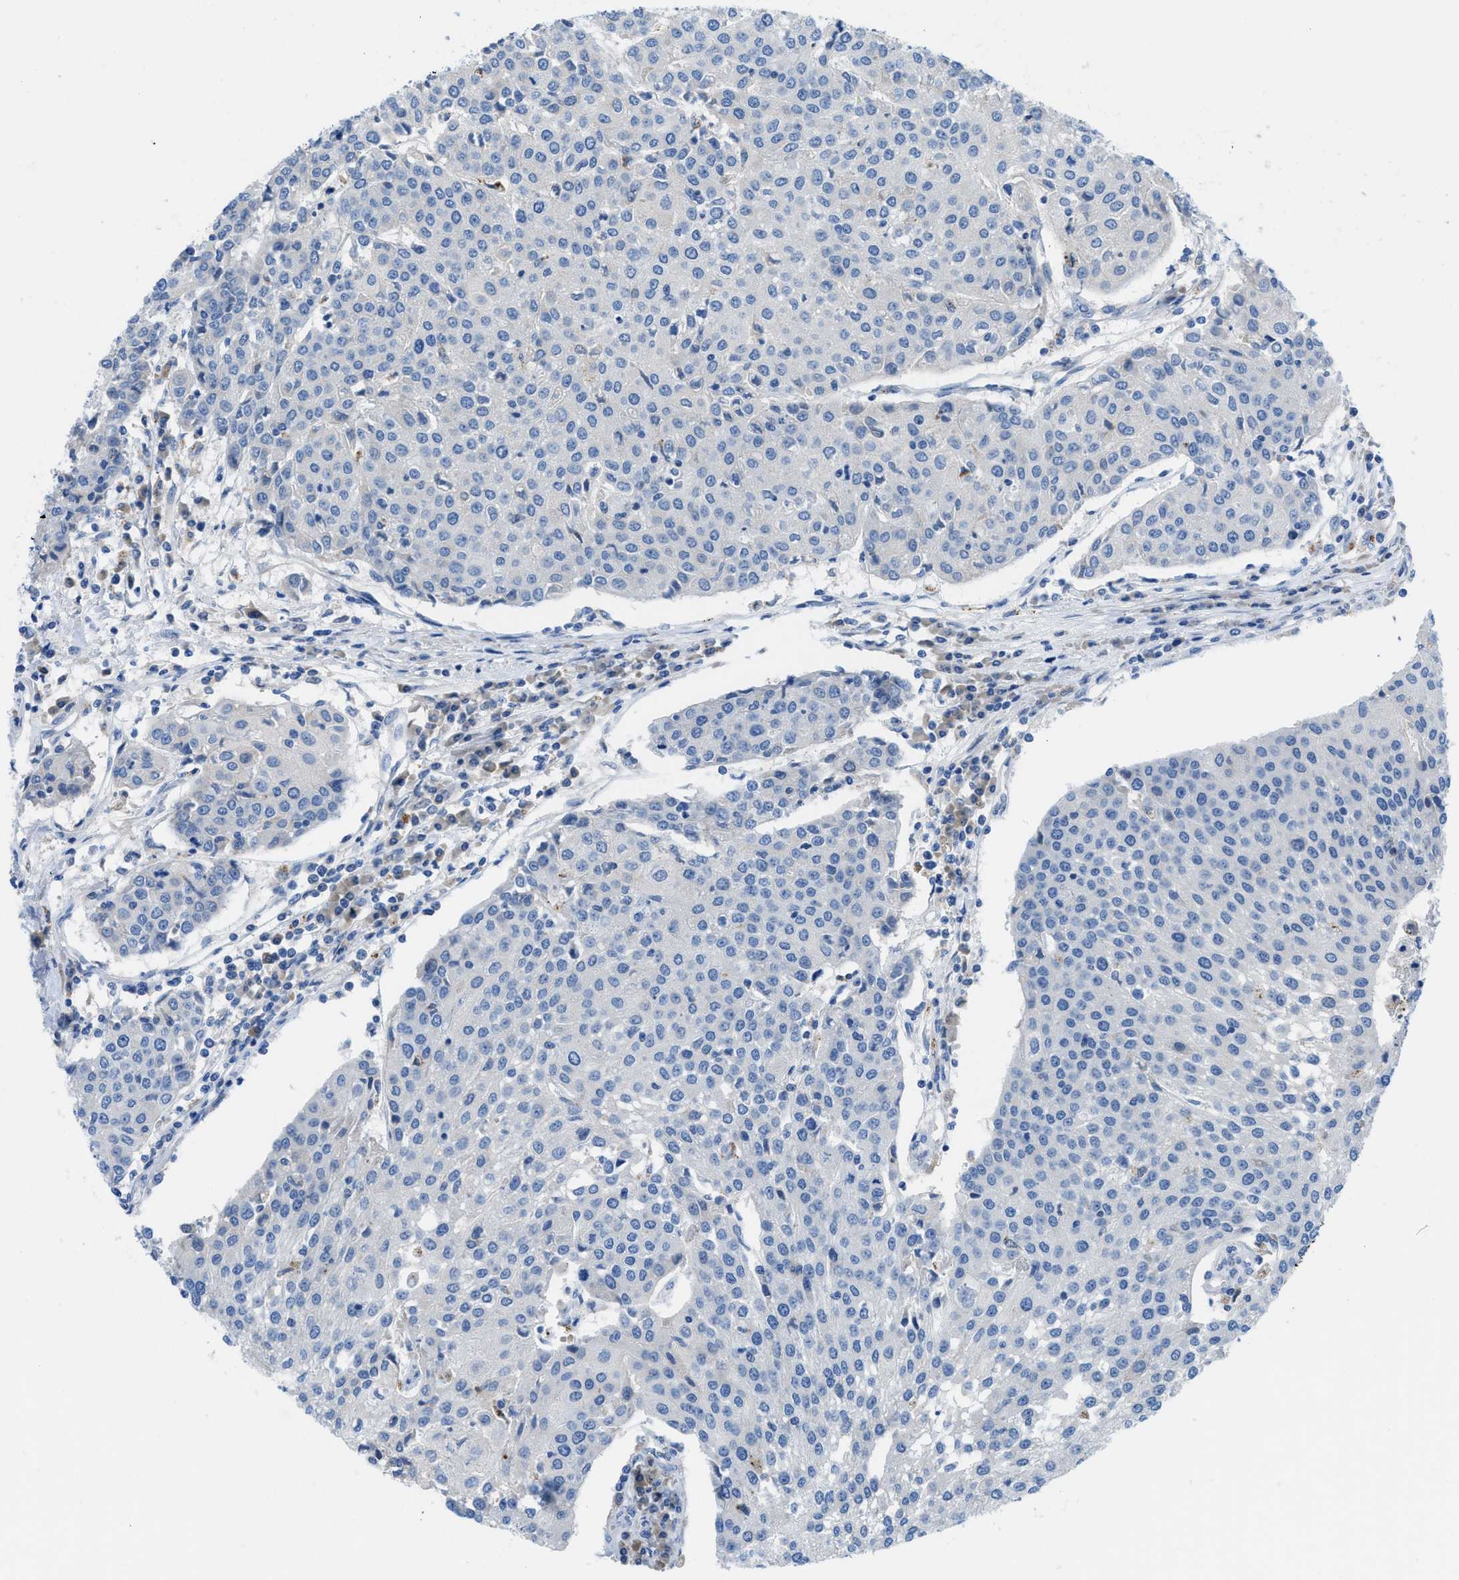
{"staining": {"intensity": "negative", "quantity": "none", "location": "none"}, "tissue": "urothelial cancer", "cell_type": "Tumor cells", "image_type": "cancer", "snomed": [{"axis": "morphology", "description": "Urothelial carcinoma, High grade"}, {"axis": "topography", "description": "Urinary bladder"}], "caption": "Tumor cells are negative for brown protein staining in urothelial carcinoma (high-grade).", "gene": "TMEM248", "patient": {"sex": "female", "age": 85}}